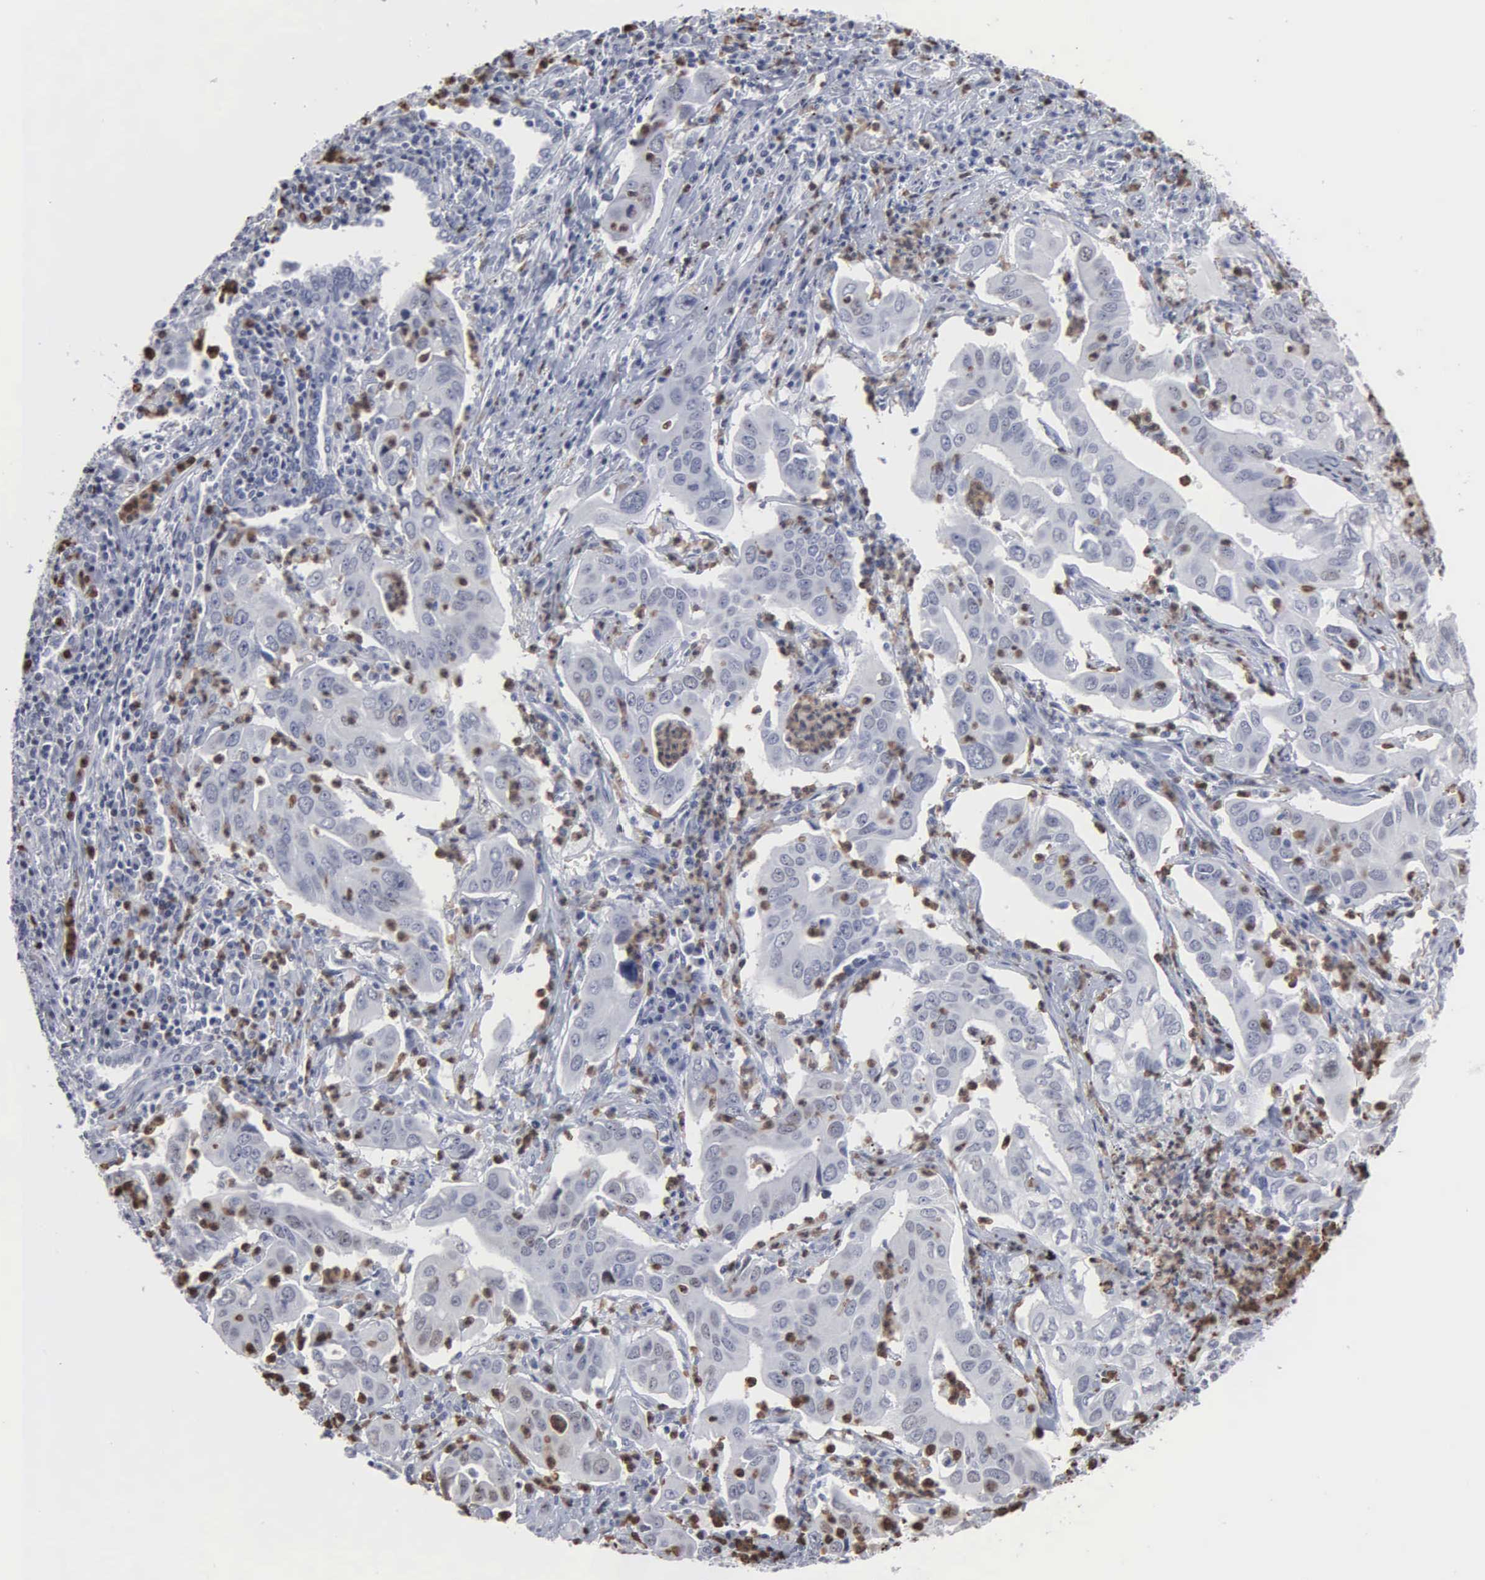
{"staining": {"intensity": "negative", "quantity": "none", "location": "none"}, "tissue": "lung cancer", "cell_type": "Tumor cells", "image_type": "cancer", "snomed": [{"axis": "morphology", "description": "Adenocarcinoma, NOS"}, {"axis": "topography", "description": "Lung"}], "caption": "Immunohistochemistry image of neoplastic tissue: human lung cancer stained with DAB (3,3'-diaminobenzidine) reveals no significant protein positivity in tumor cells.", "gene": "SPIN3", "patient": {"sex": "male", "age": 48}}